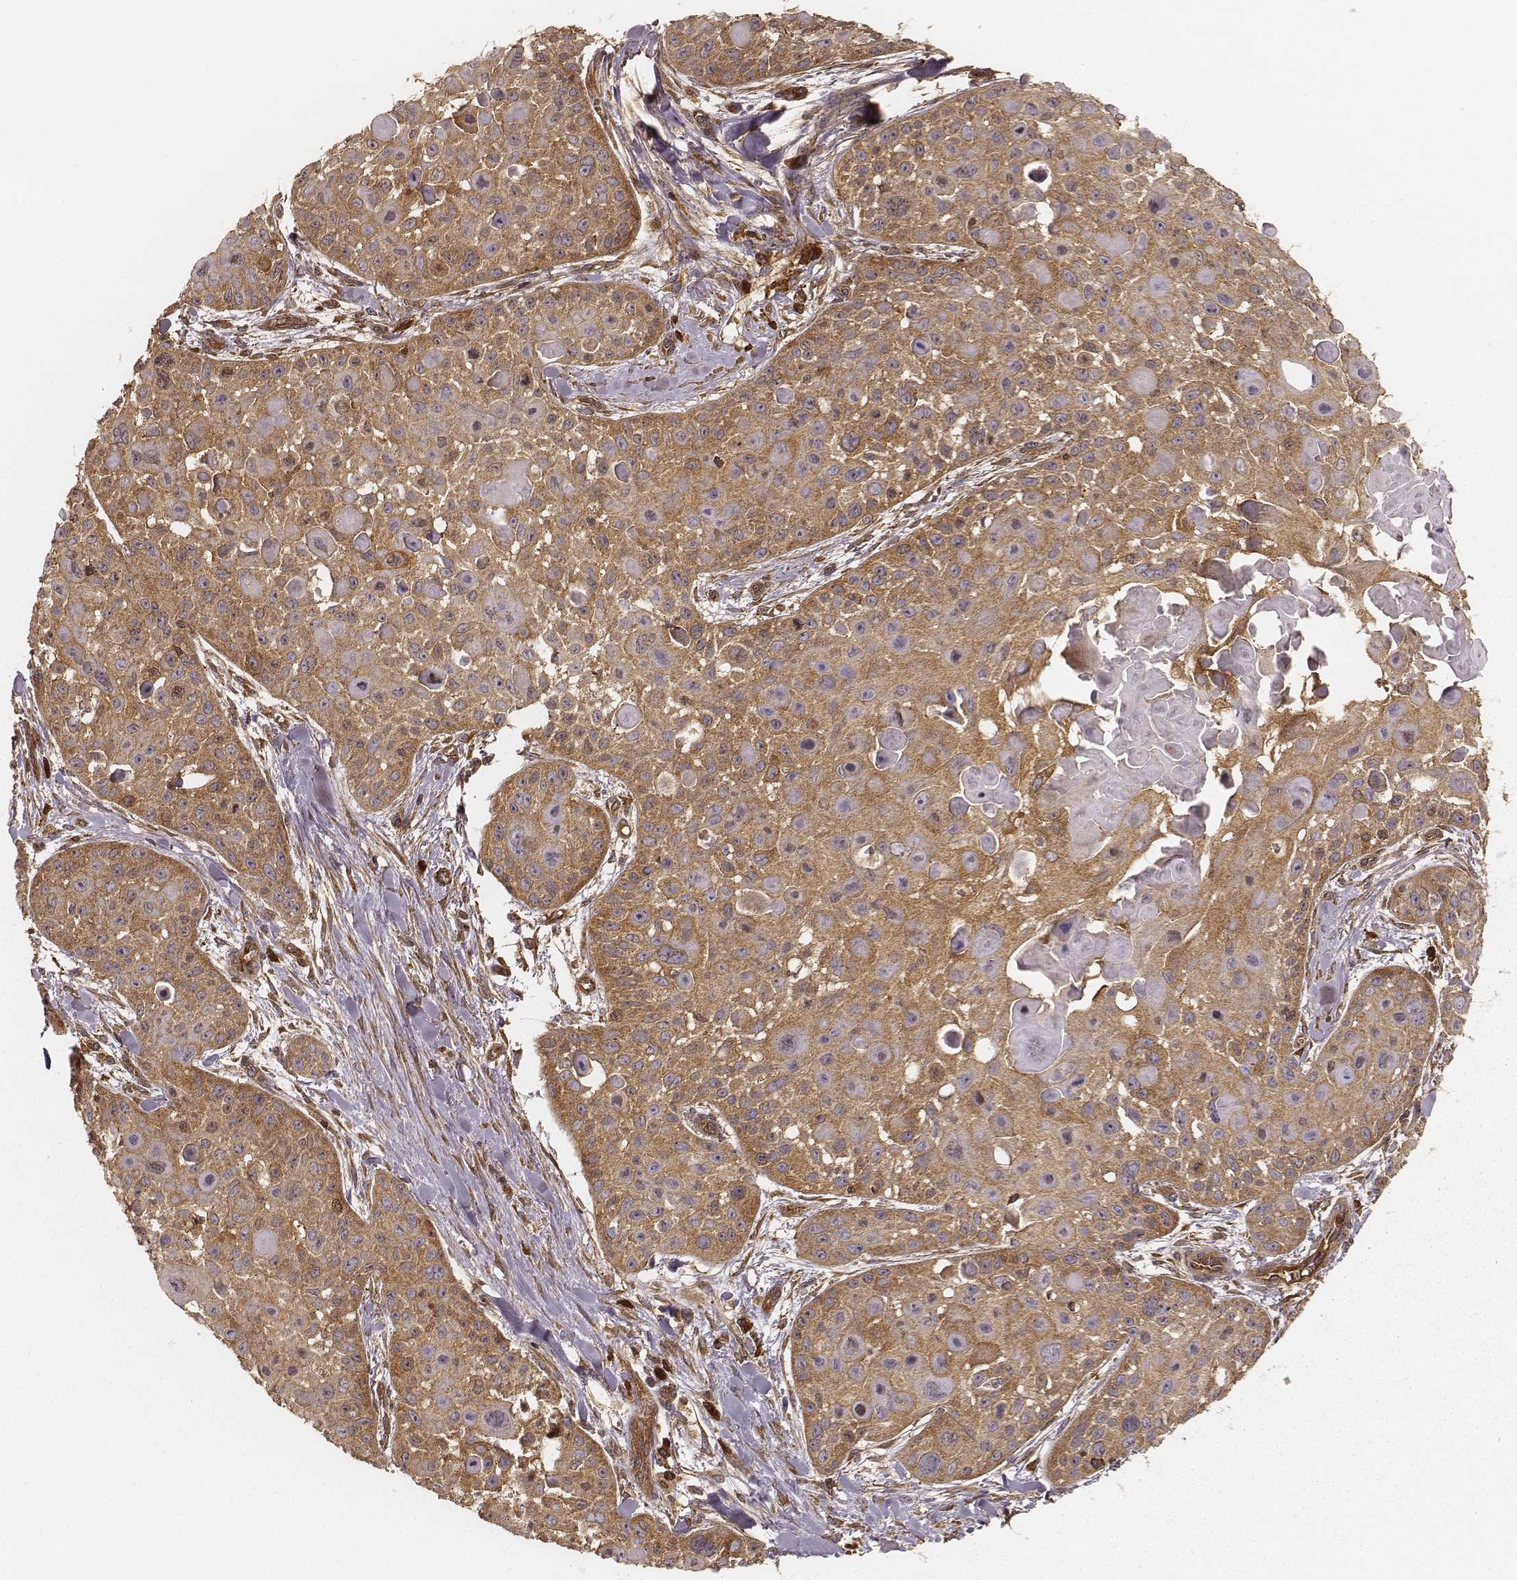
{"staining": {"intensity": "moderate", "quantity": ">75%", "location": "cytoplasmic/membranous"}, "tissue": "skin cancer", "cell_type": "Tumor cells", "image_type": "cancer", "snomed": [{"axis": "morphology", "description": "Squamous cell carcinoma, NOS"}, {"axis": "topography", "description": "Skin"}, {"axis": "topography", "description": "Anal"}], "caption": "This photomicrograph exhibits IHC staining of human squamous cell carcinoma (skin), with medium moderate cytoplasmic/membranous expression in about >75% of tumor cells.", "gene": "CARS1", "patient": {"sex": "female", "age": 75}}